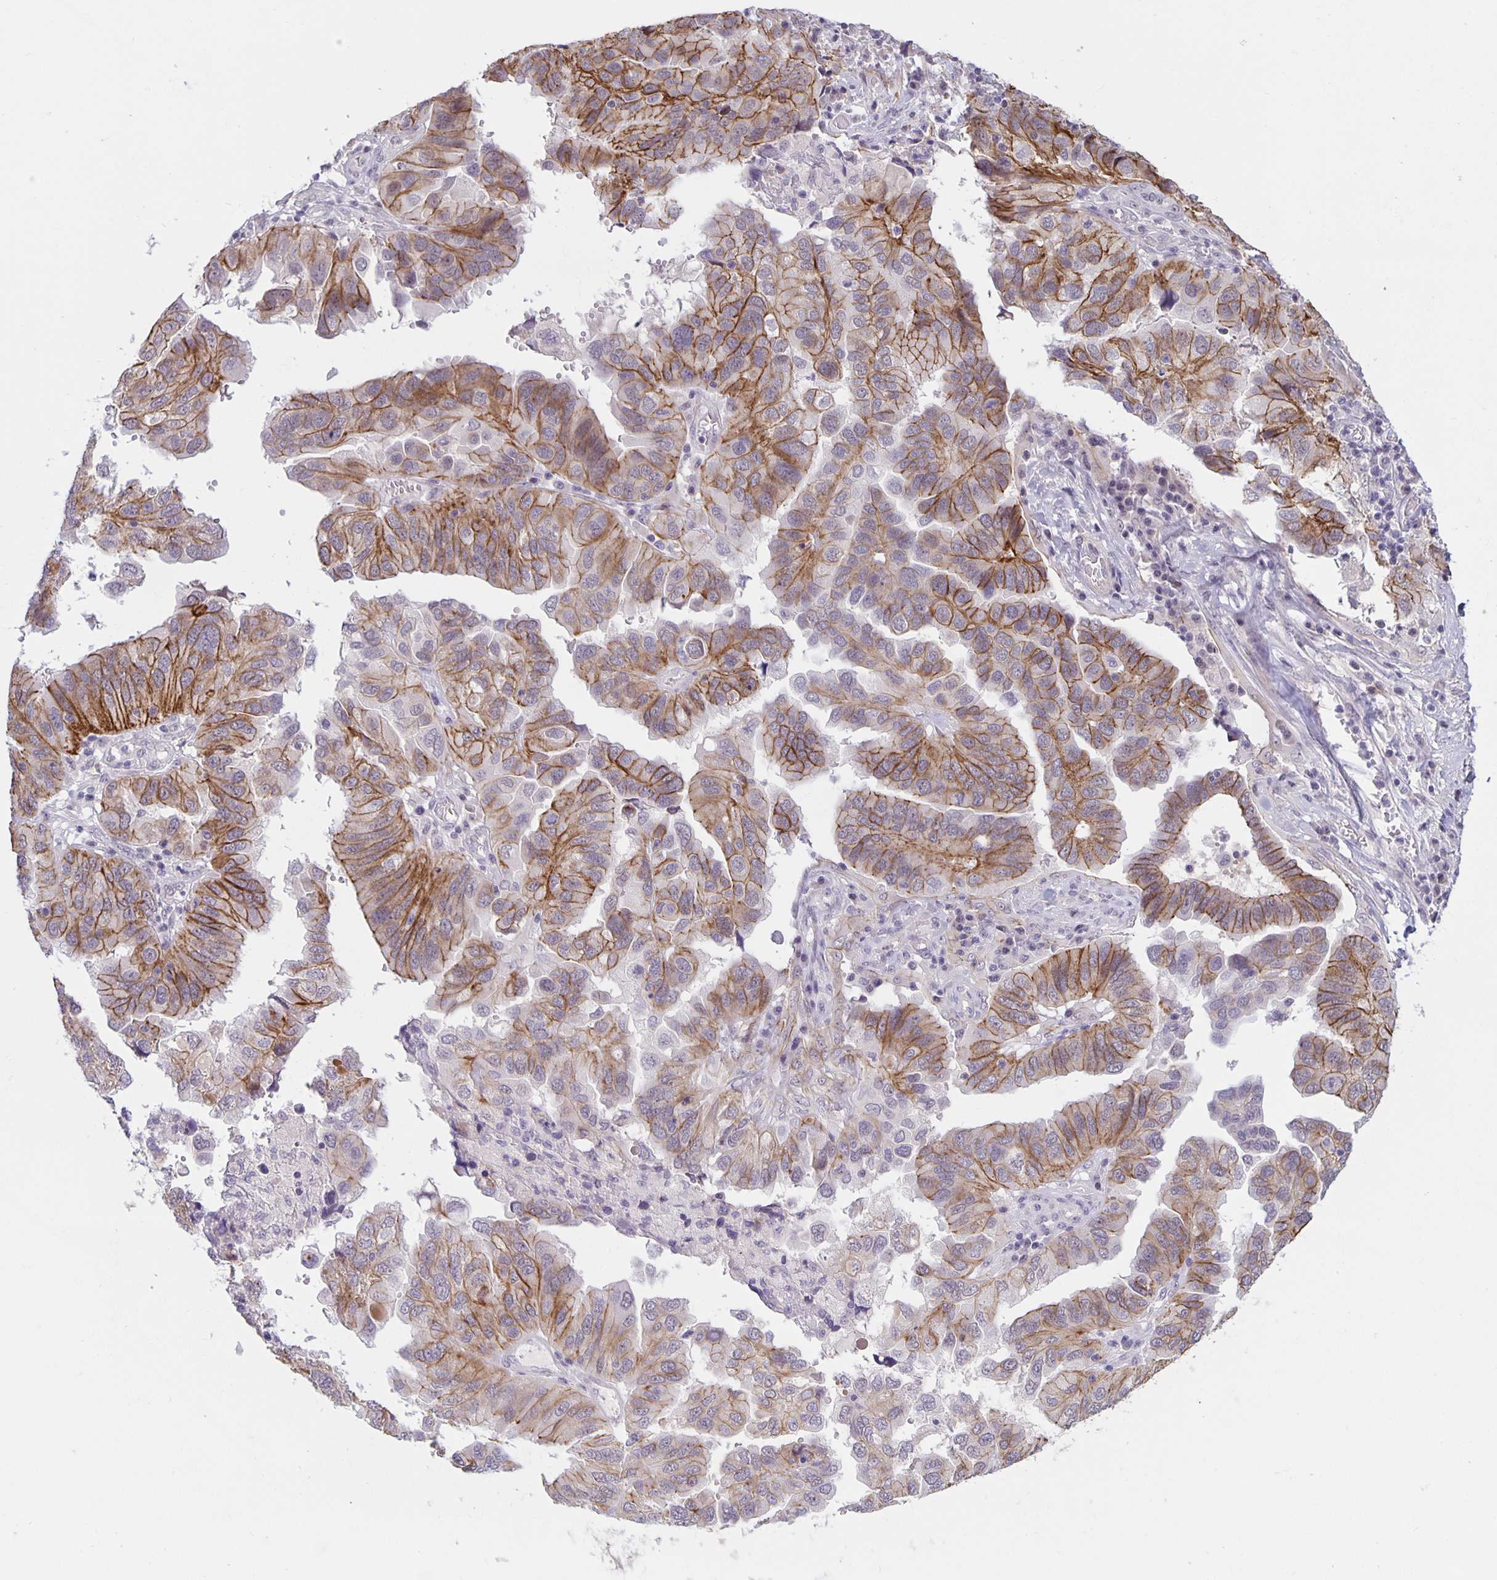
{"staining": {"intensity": "moderate", "quantity": "25%-75%", "location": "cytoplasmic/membranous"}, "tissue": "ovarian cancer", "cell_type": "Tumor cells", "image_type": "cancer", "snomed": [{"axis": "morphology", "description": "Cystadenocarcinoma, serous, NOS"}, {"axis": "topography", "description": "Ovary"}], "caption": "This is a micrograph of immunohistochemistry (IHC) staining of ovarian cancer (serous cystadenocarcinoma), which shows moderate positivity in the cytoplasmic/membranous of tumor cells.", "gene": "ARVCF", "patient": {"sex": "female", "age": 79}}